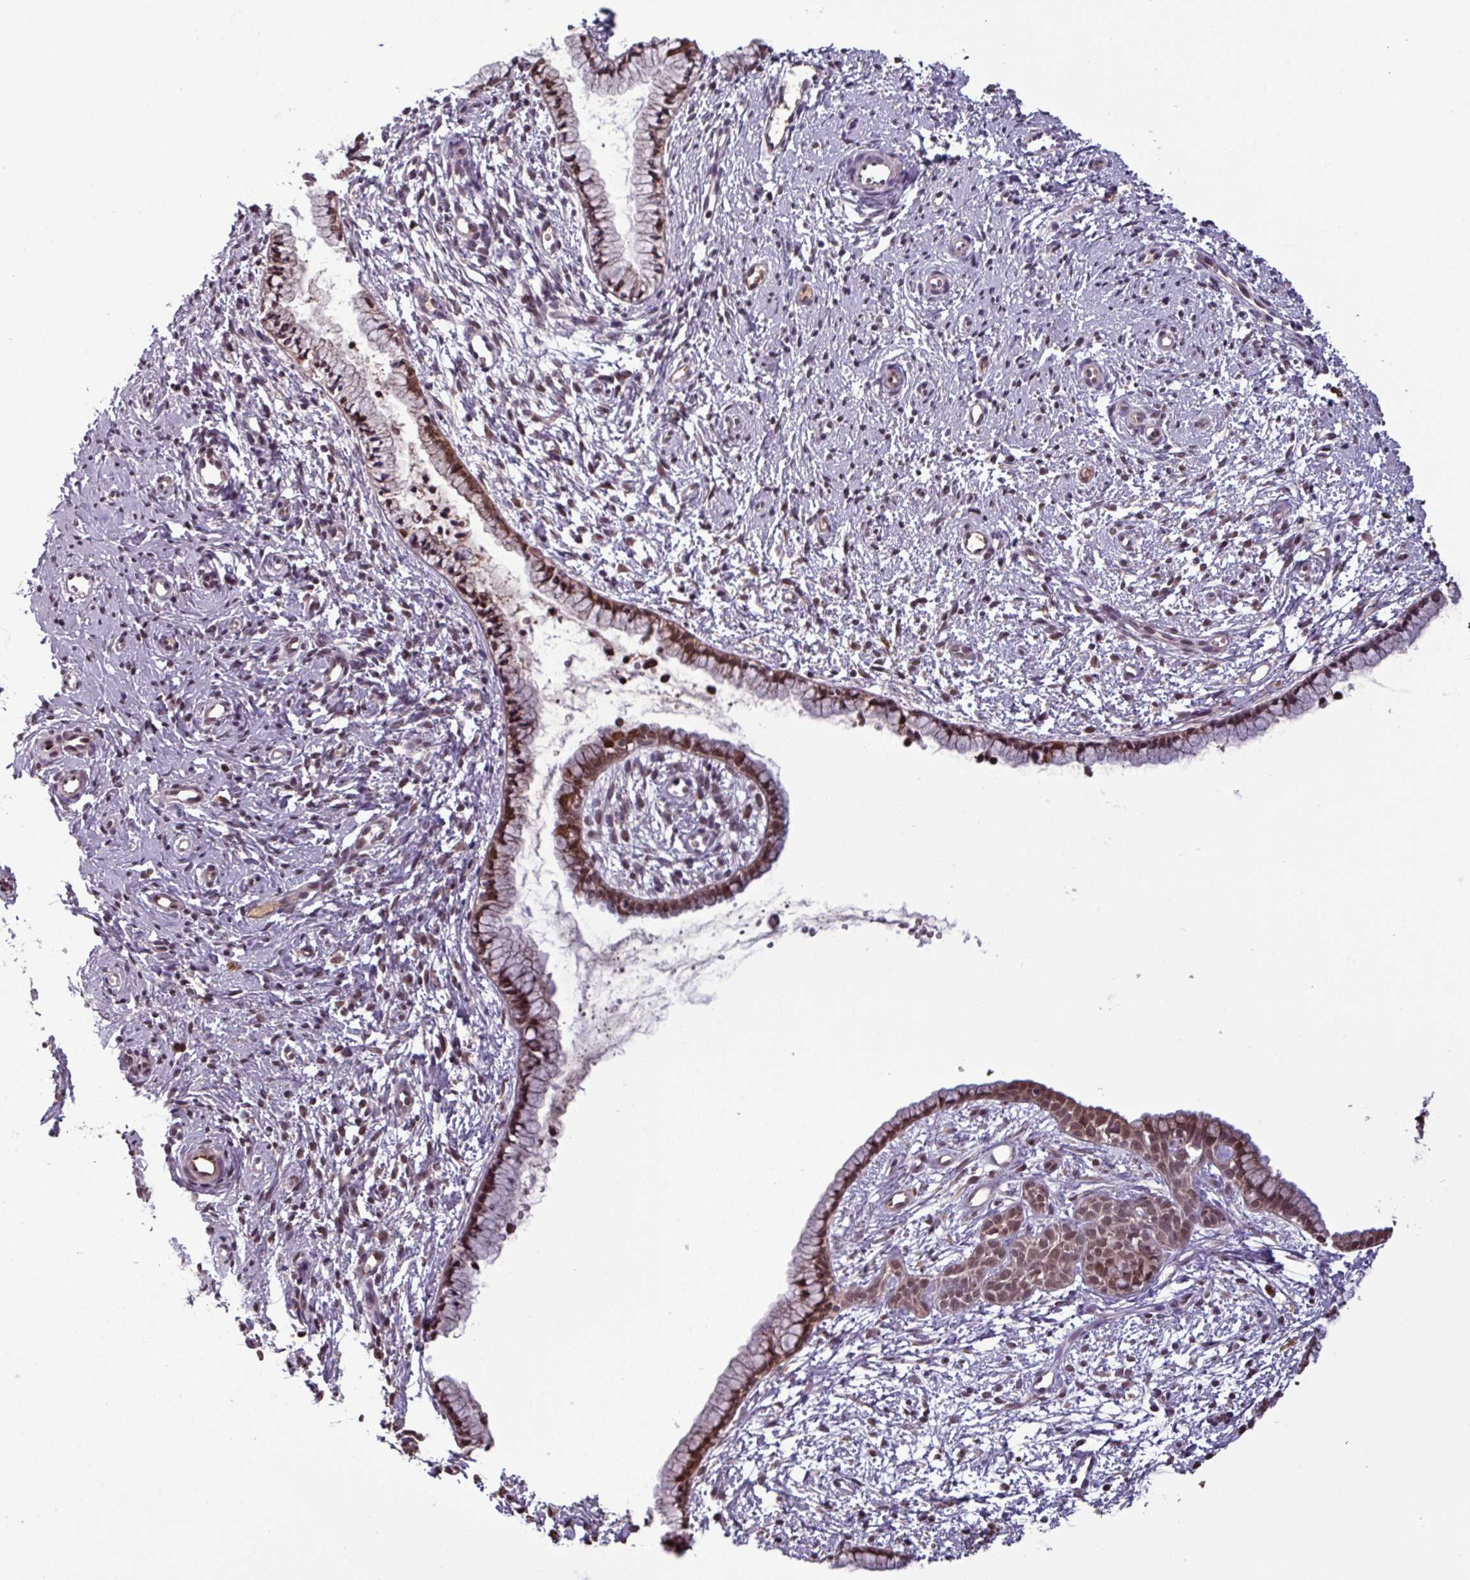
{"staining": {"intensity": "moderate", "quantity": ">75%", "location": "nuclear"}, "tissue": "cervix", "cell_type": "Glandular cells", "image_type": "normal", "snomed": [{"axis": "morphology", "description": "Normal tissue, NOS"}, {"axis": "topography", "description": "Cervix"}], "caption": "Protein positivity by immunohistochemistry displays moderate nuclear expression in approximately >75% of glandular cells in normal cervix. The staining was performed using DAB to visualize the protein expression in brown, while the nuclei were stained in blue with hematoxylin (Magnification: 20x).", "gene": "NOB1", "patient": {"sex": "female", "age": 57}}